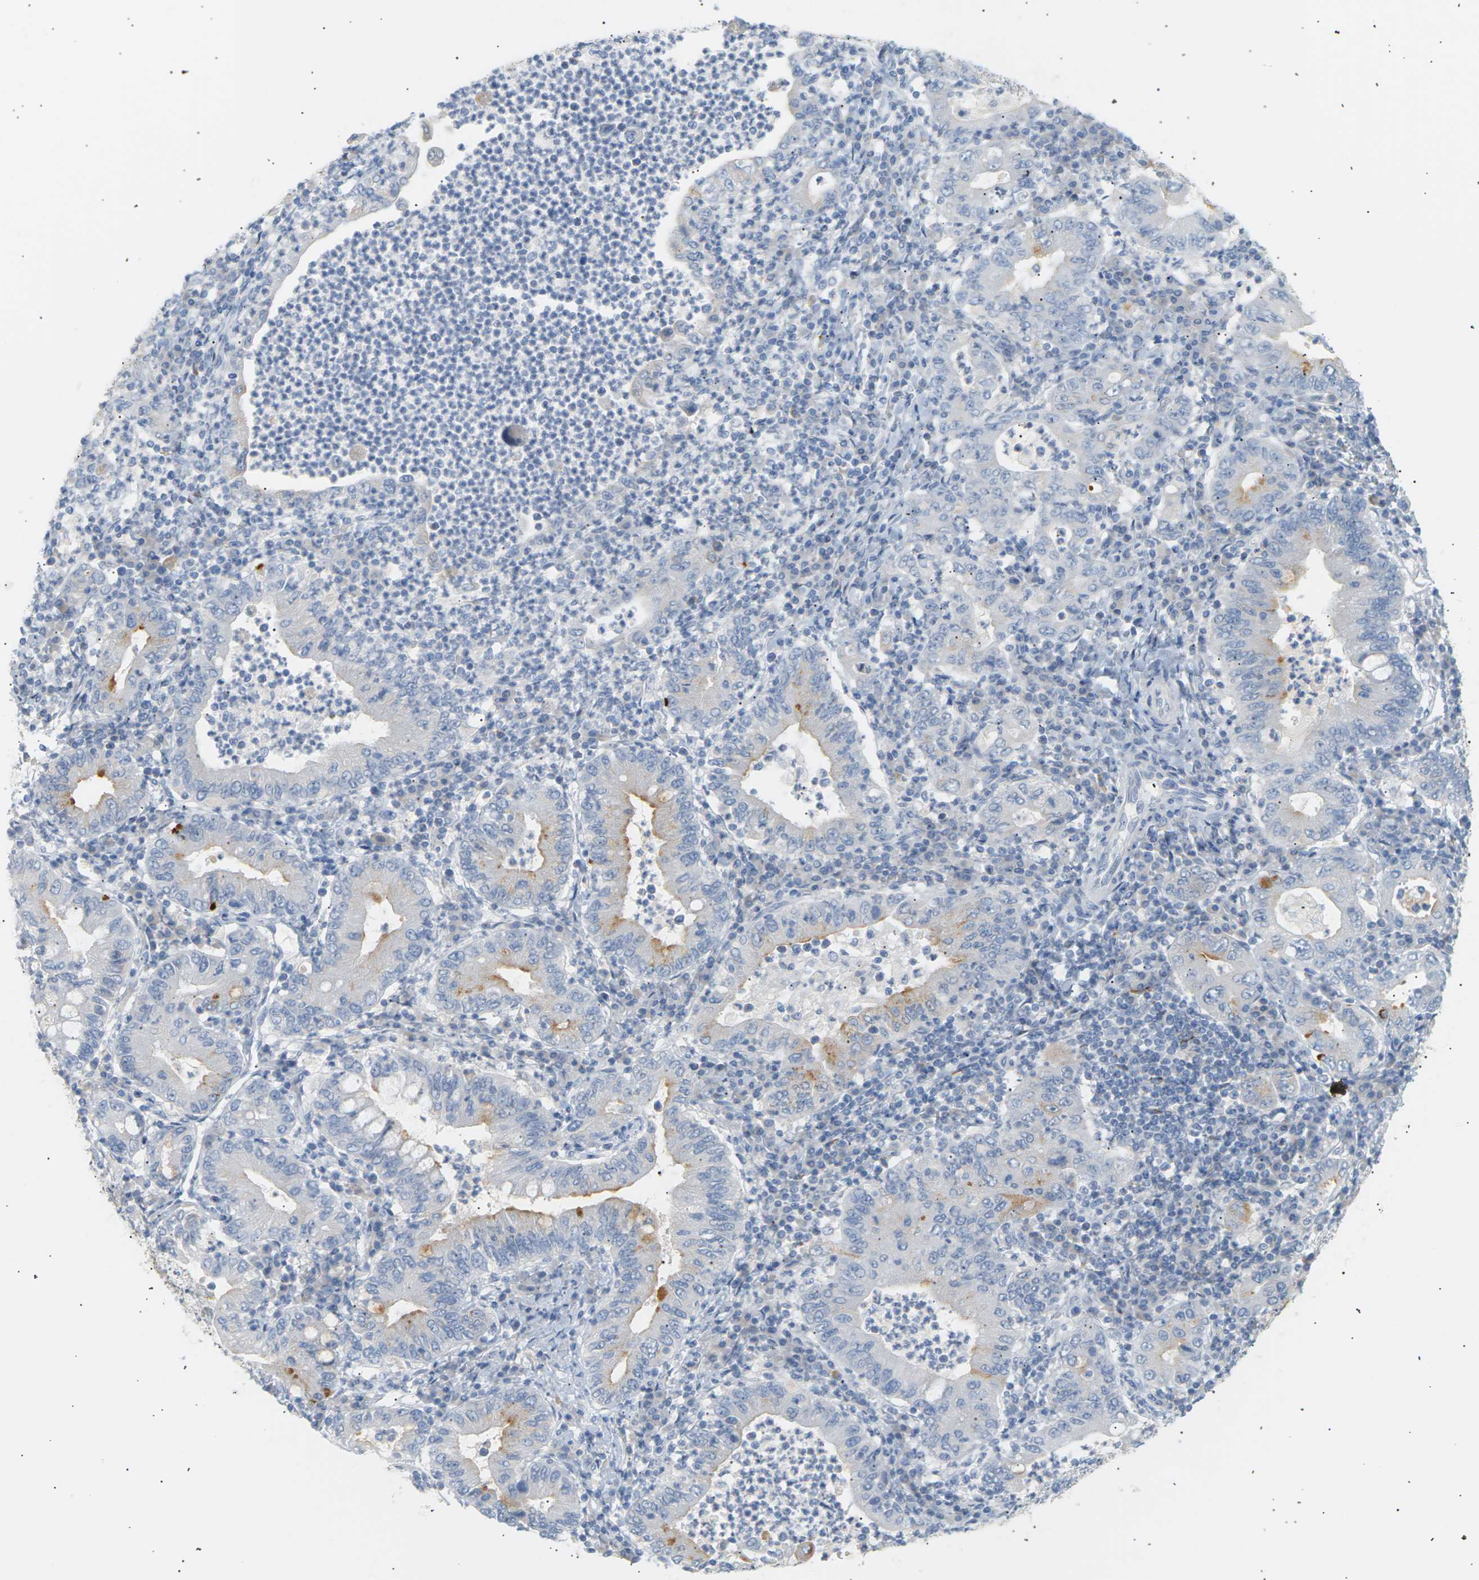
{"staining": {"intensity": "moderate", "quantity": "<25%", "location": "cytoplasmic/membranous"}, "tissue": "stomach cancer", "cell_type": "Tumor cells", "image_type": "cancer", "snomed": [{"axis": "morphology", "description": "Normal tissue, NOS"}, {"axis": "morphology", "description": "Adenocarcinoma, NOS"}, {"axis": "topography", "description": "Esophagus"}, {"axis": "topography", "description": "Stomach, upper"}, {"axis": "topography", "description": "Peripheral nerve tissue"}], "caption": "A brown stain highlights moderate cytoplasmic/membranous expression of a protein in human stomach adenocarcinoma tumor cells.", "gene": "CLU", "patient": {"sex": "male", "age": 62}}